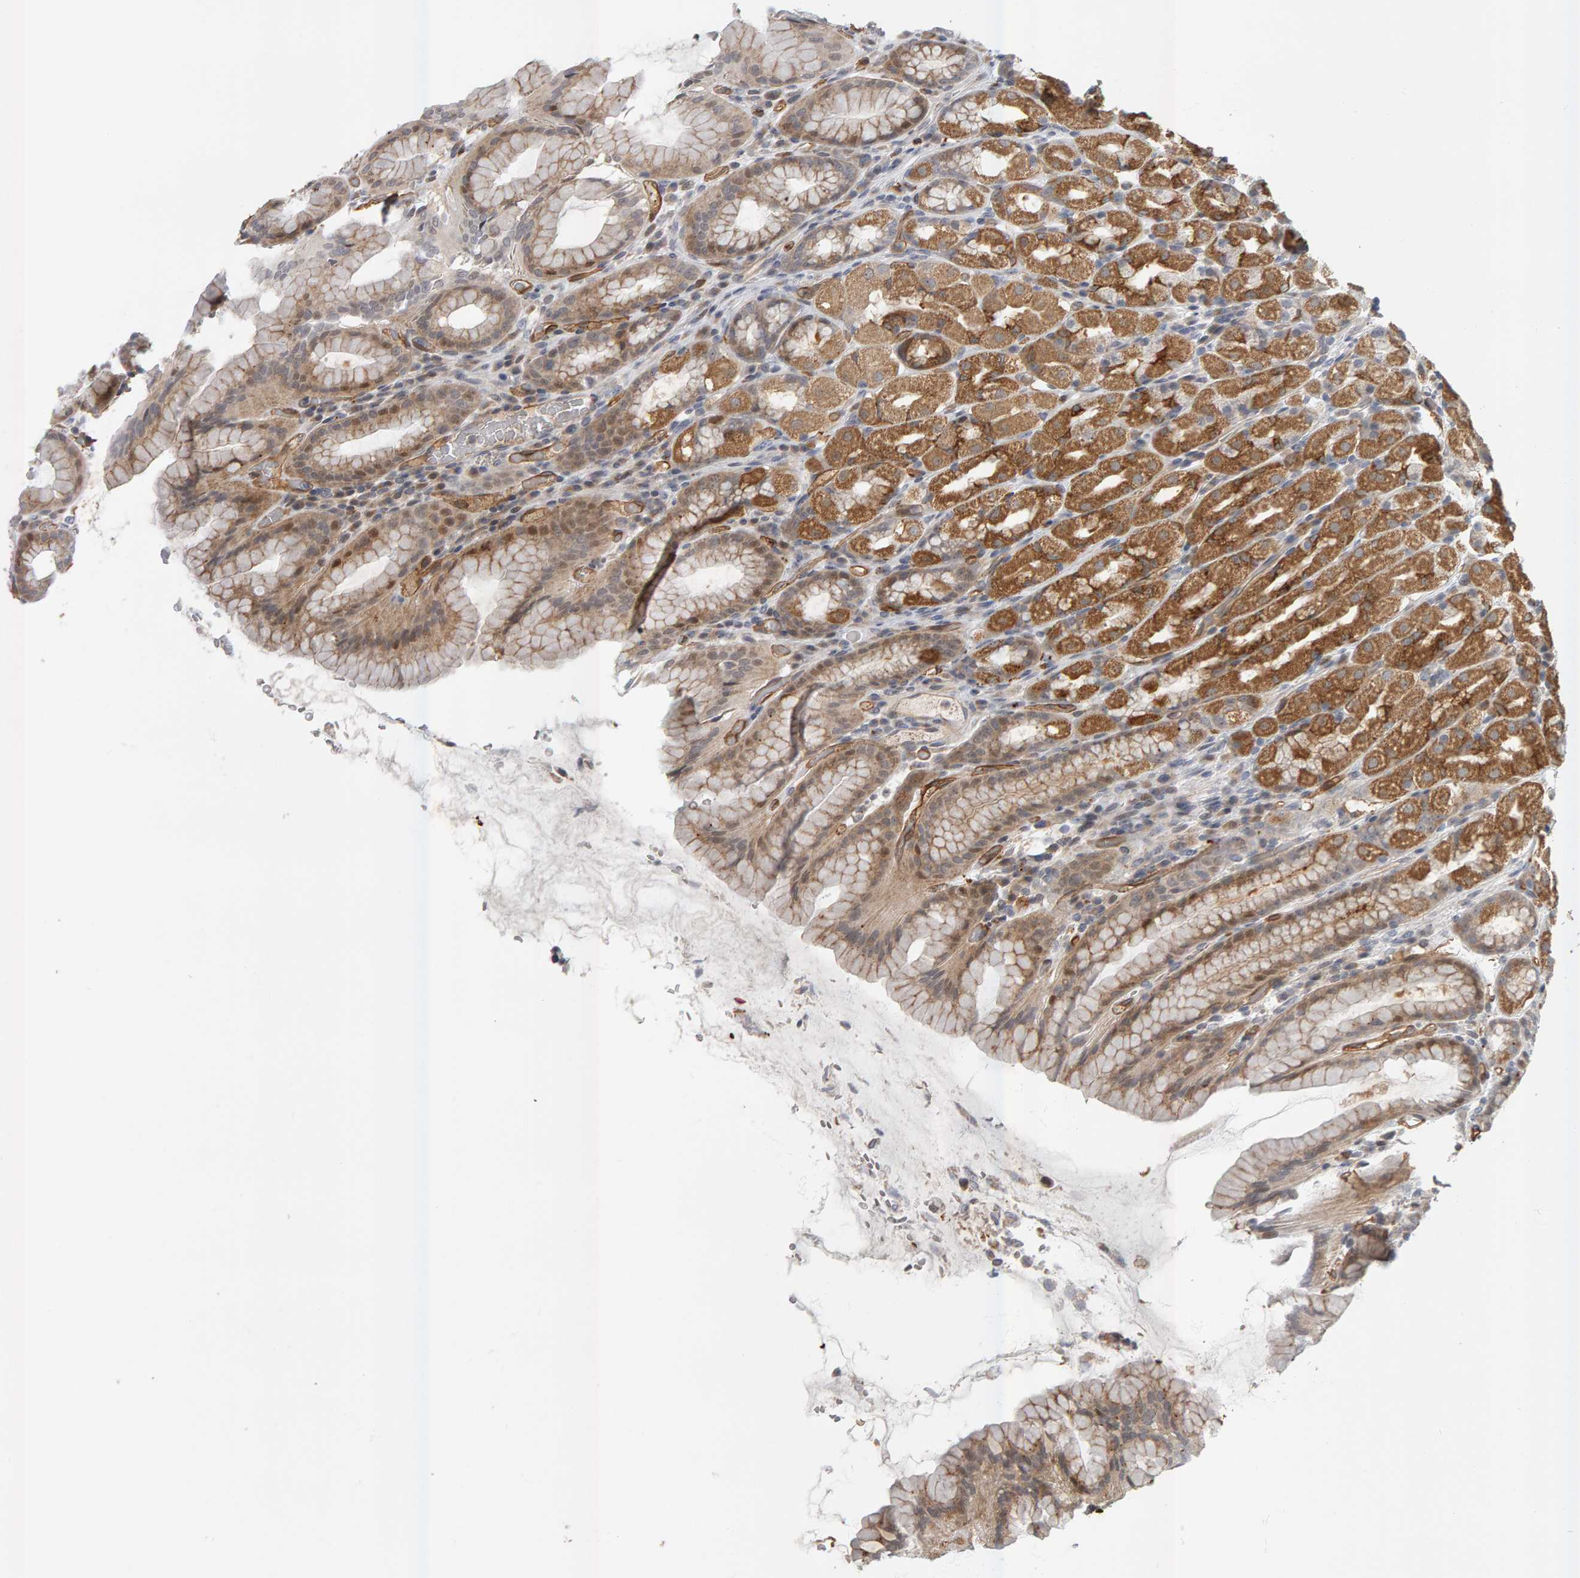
{"staining": {"intensity": "moderate", "quantity": ">75%", "location": "cytoplasmic/membranous"}, "tissue": "stomach", "cell_type": "Glandular cells", "image_type": "normal", "snomed": [{"axis": "morphology", "description": "Normal tissue, NOS"}, {"axis": "topography", "description": "Stomach, upper"}], "caption": "High-power microscopy captured an immunohistochemistry (IHC) histopathology image of unremarkable stomach, revealing moderate cytoplasmic/membranous positivity in about >75% of glandular cells. The protein of interest is stained brown, and the nuclei are stained in blue (DAB IHC with brightfield microscopy, high magnification).", "gene": "ZNF160", "patient": {"sex": "male", "age": 68}}